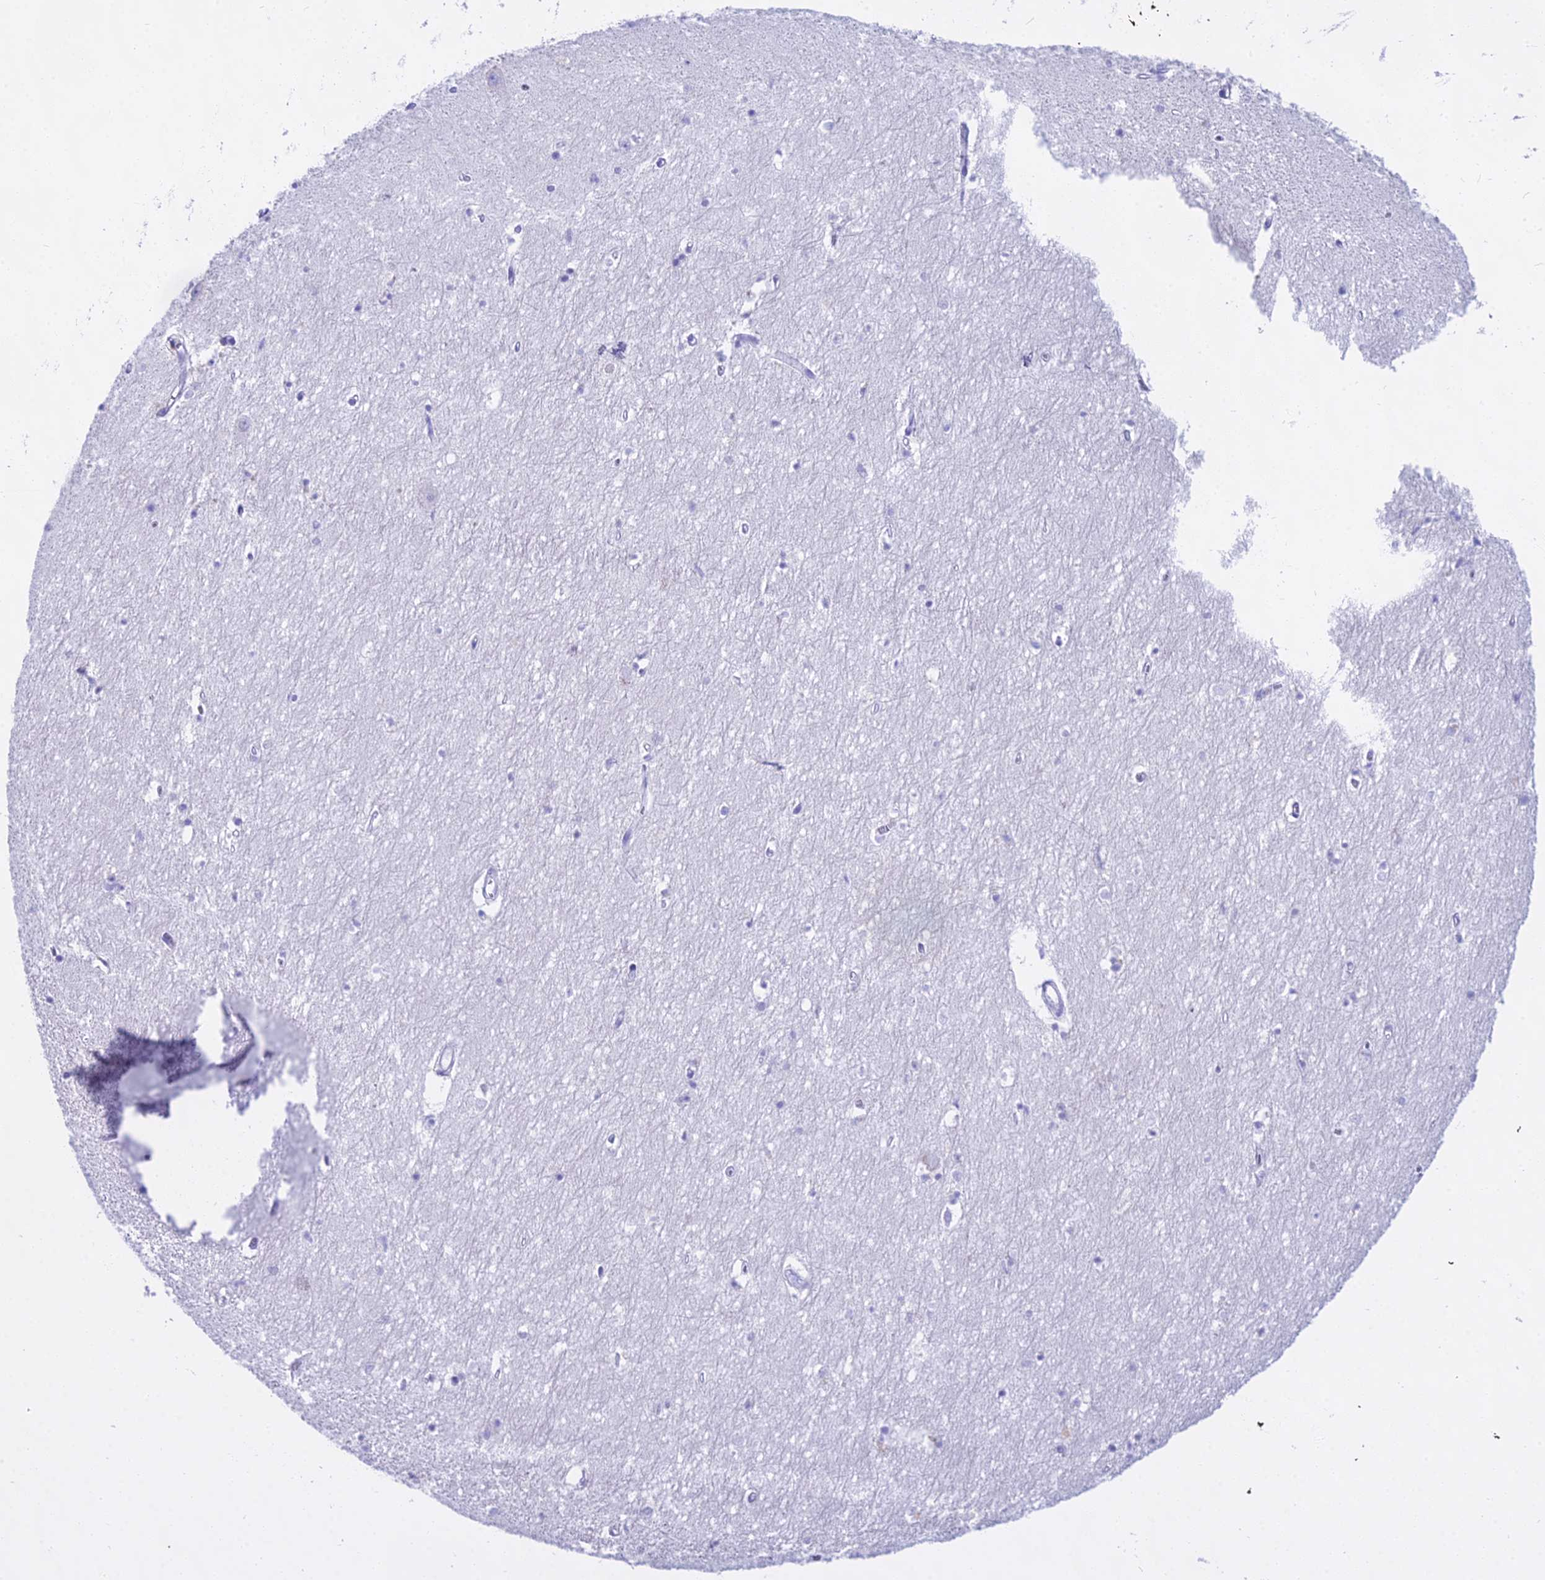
{"staining": {"intensity": "negative", "quantity": "none", "location": "none"}, "tissue": "hippocampus", "cell_type": "Glial cells", "image_type": "normal", "snomed": [{"axis": "morphology", "description": "Normal tissue, NOS"}, {"axis": "topography", "description": "Hippocampus"}], "caption": "Immunohistochemistry histopathology image of normal hippocampus: human hippocampus stained with DAB shows no significant protein positivity in glial cells. (Stains: DAB (3,3'-diaminobenzidine) IHC with hematoxylin counter stain, Microscopy: brightfield microscopy at high magnification).", "gene": "CGB1", "patient": {"sex": "female", "age": 64}}